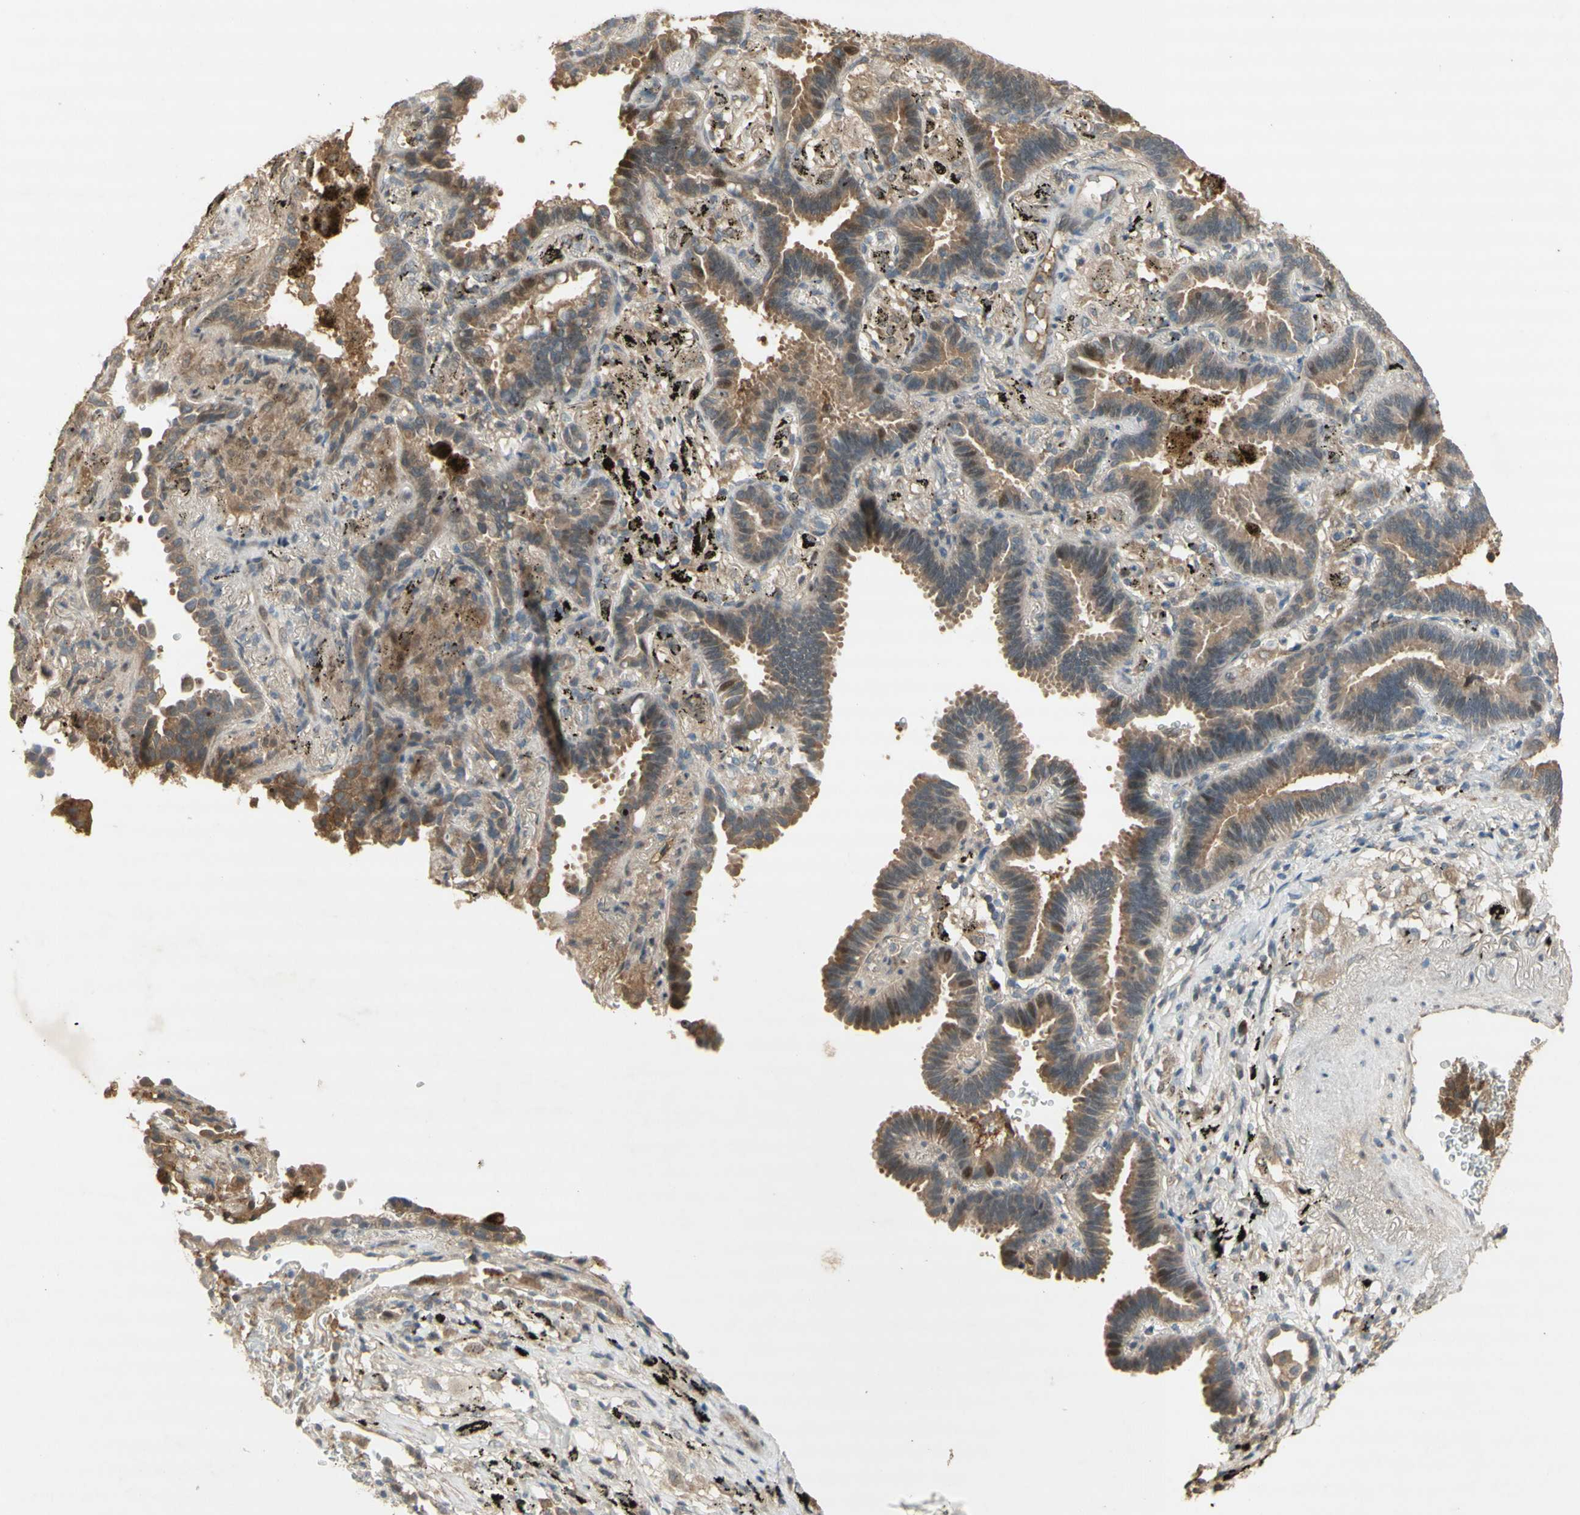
{"staining": {"intensity": "weak", "quantity": "25%-75%", "location": "cytoplasmic/membranous"}, "tissue": "lung cancer", "cell_type": "Tumor cells", "image_type": "cancer", "snomed": [{"axis": "morphology", "description": "Normal tissue, NOS"}, {"axis": "morphology", "description": "Adenocarcinoma, NOS"}, {"axis": "topography", "description": "Lung"}], "caption": "Immunohistochemical staining of lung cancer demonstrates weak cytoplasmic/membranous protein expression in approximately 25%-75% of tumor cells.", "gene": "NRG4", "patient": {"sex": "male", "age": 59}}